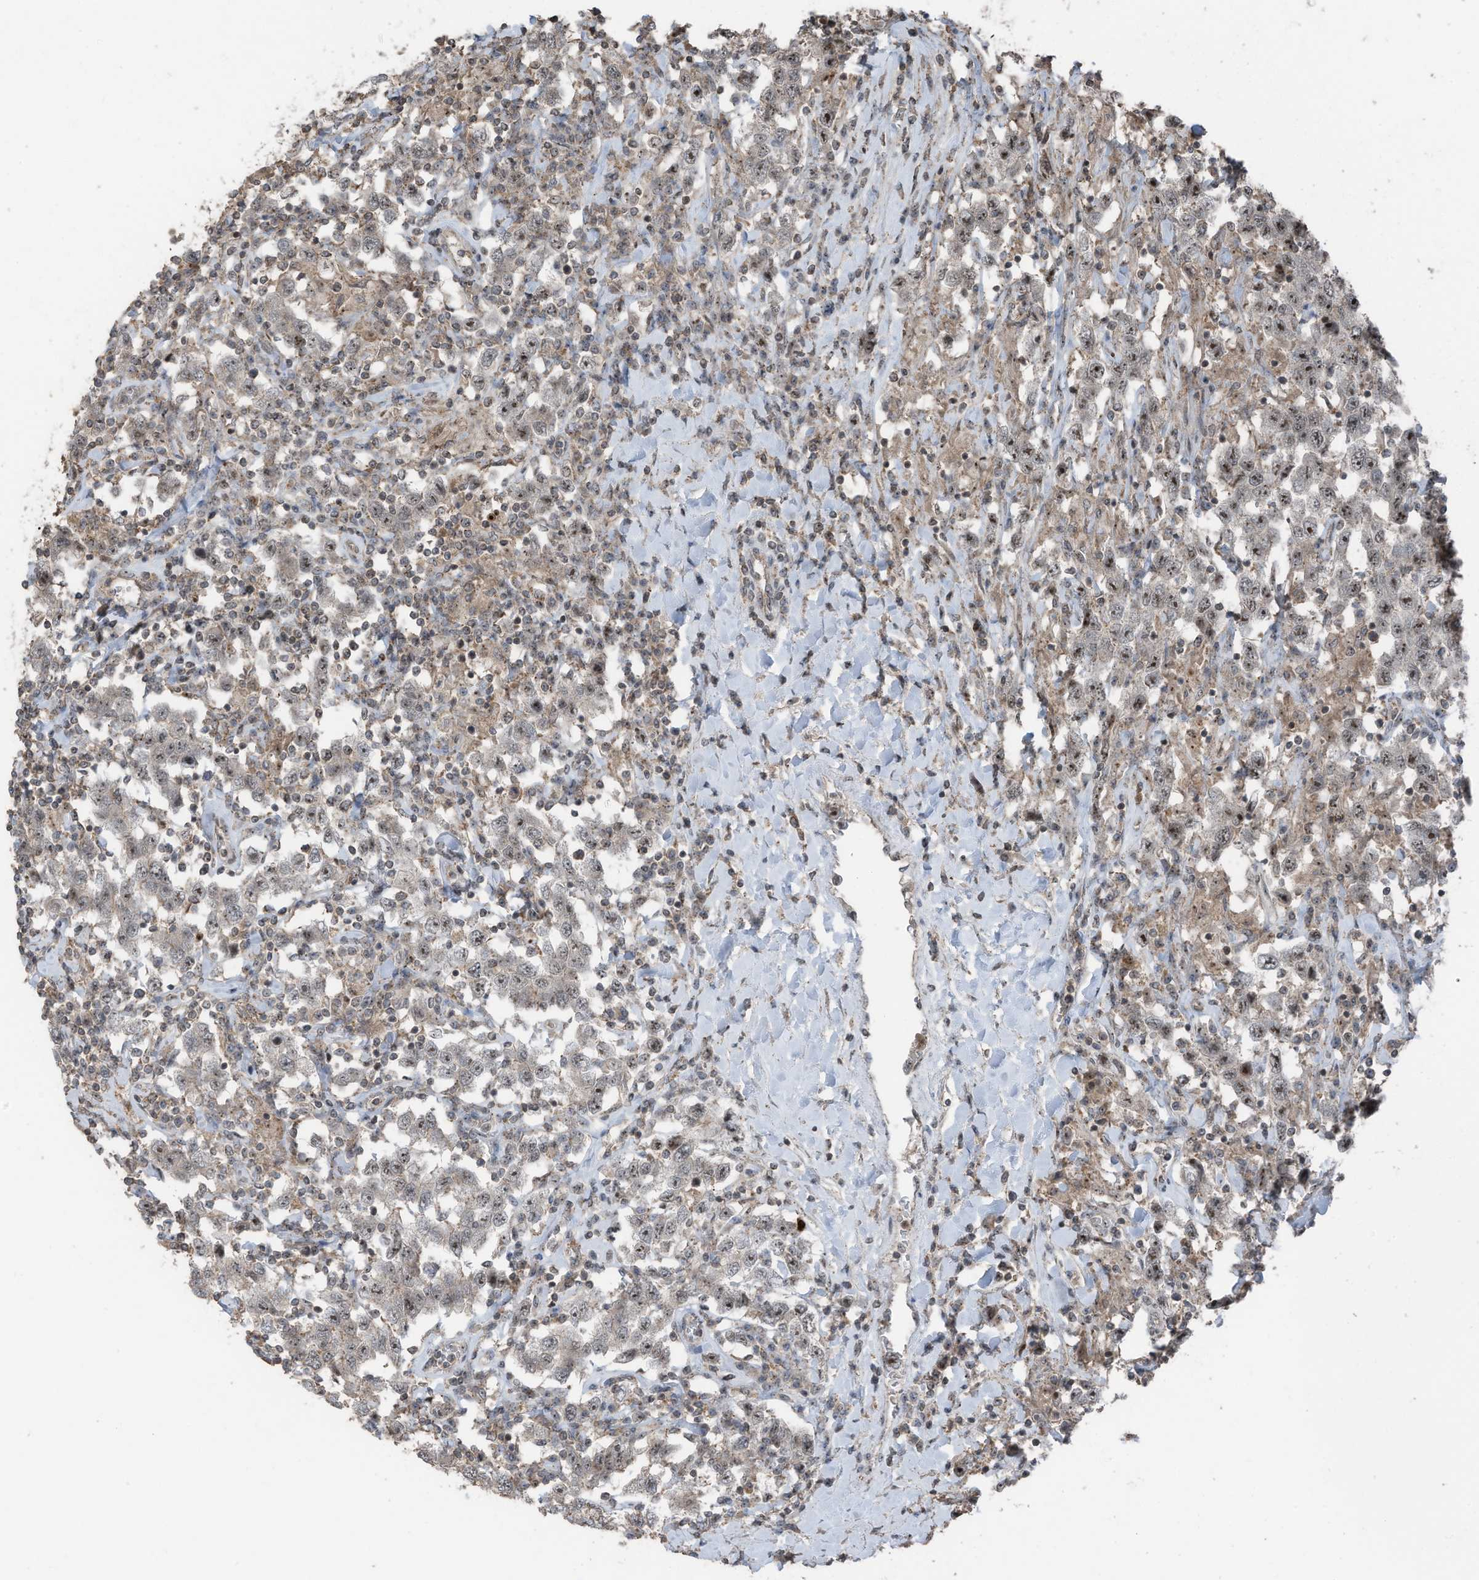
{"staining": {"intensity": "moderate", "quantity": ">75%", "location": "nuclear"}, "tissue": "testis cancer", "cell_type": "Tumor cells", "image_type": "cancer", "snomed": [{"axis": "morphology", "description": "Seminoma, NOS"}, {"axis": "topography", "description": "Testis"}], "caption": "High-power microscopy captured an IHC histopathology image of testis cancer, revealing moderate nuclear positivity in approximately >75% of tumor cells.", "gene": "UTP3", "patient": {"sex": "male", "age": 41}}